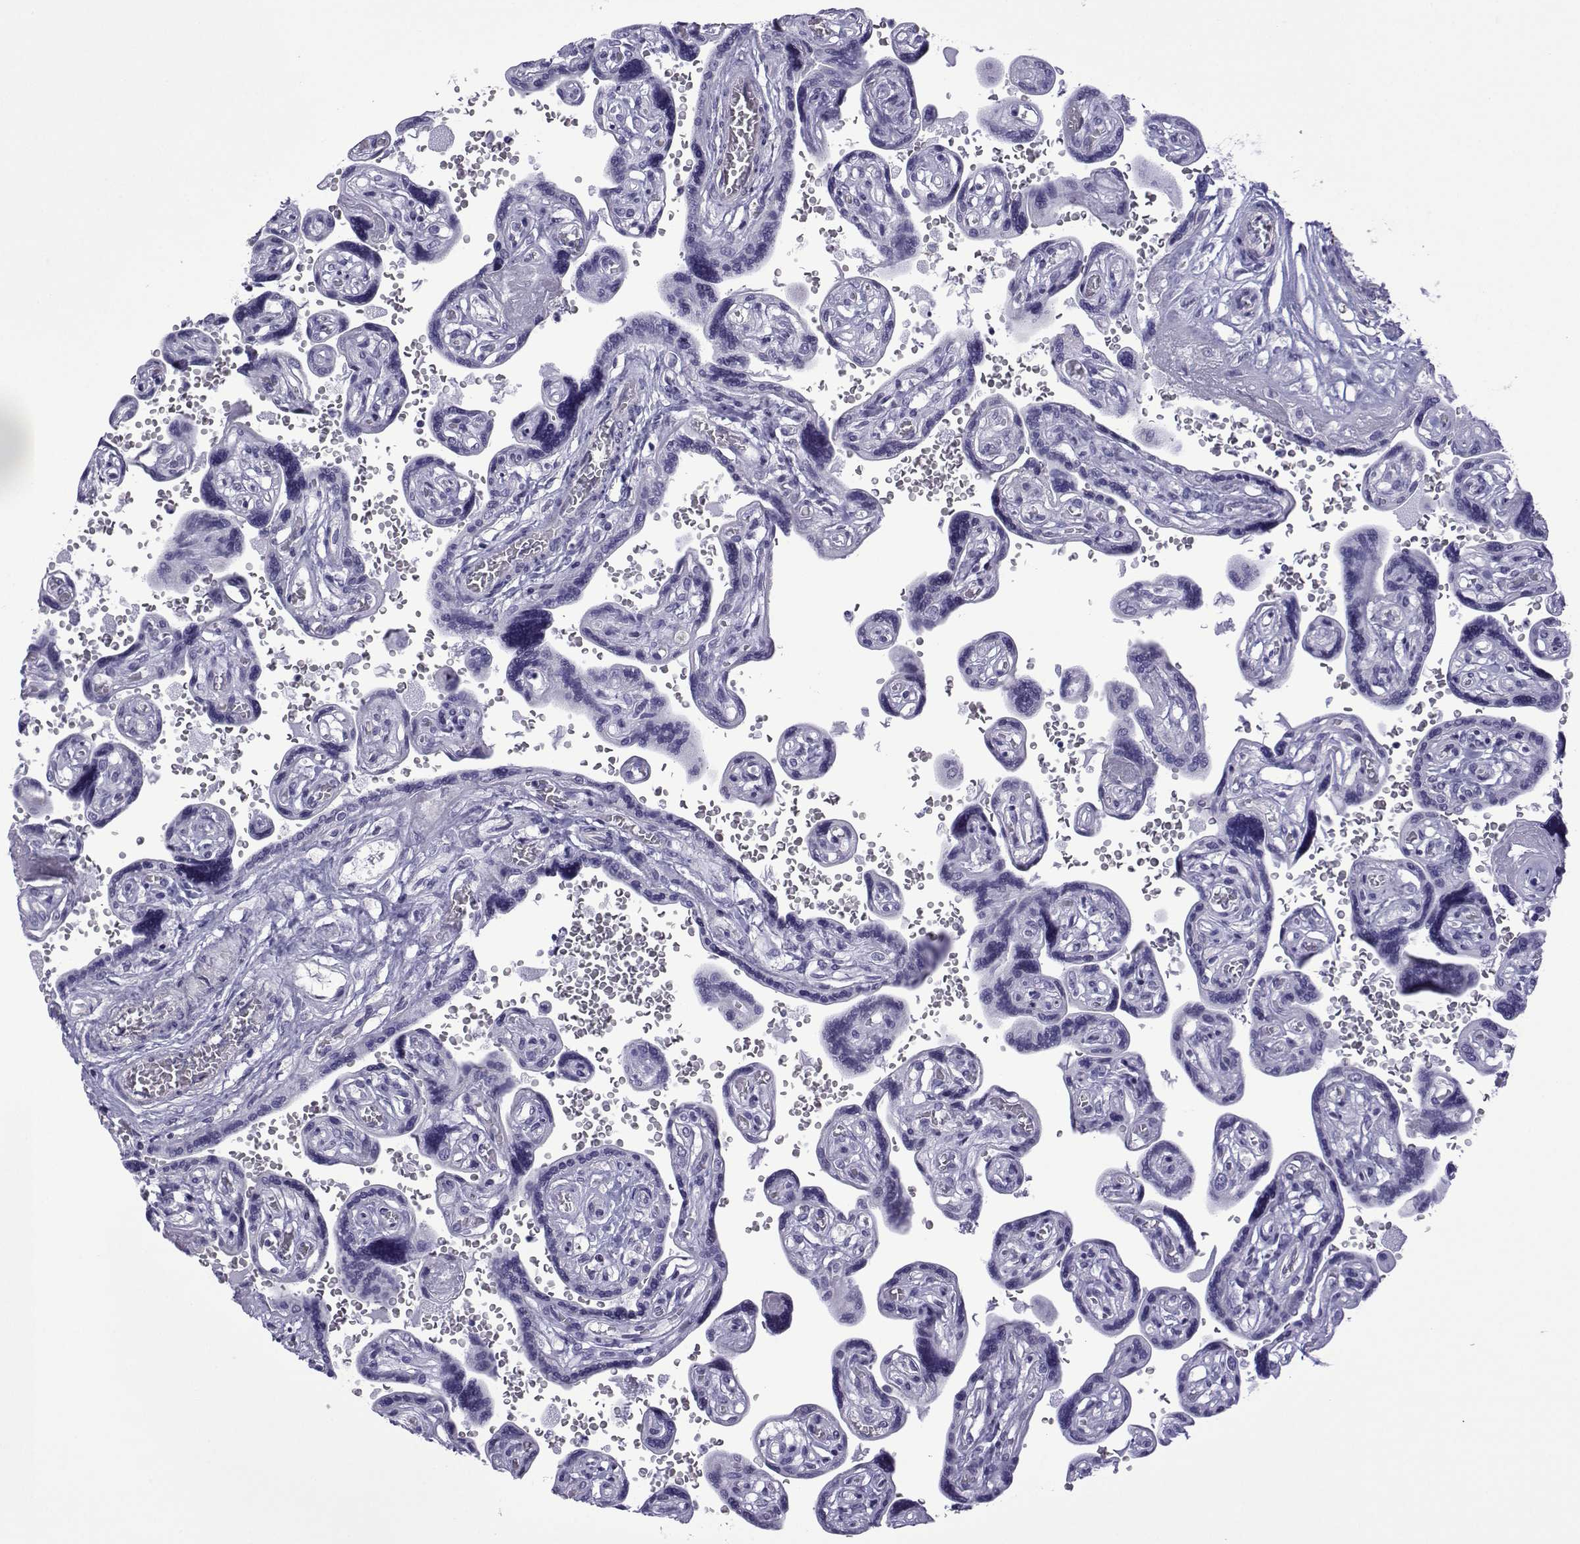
{"staining": {"intensity": "negative", "quantity": "none", "location": "none"}, "tissue": "placenta", "cell_type": "Decidual cells", "image_type": "normal", "snomed": [{"axis": "morphology", "description": "Normal tissue, NOS"}, {"axis": "topography", "description": "Placenta"}], "caption": "DAB immunohistochemical staining of normal human placenta demonstrates no significant staining in decidual cells.", "gene": "SPANXA1", "patient": {"sex": "female", "age": 32}}